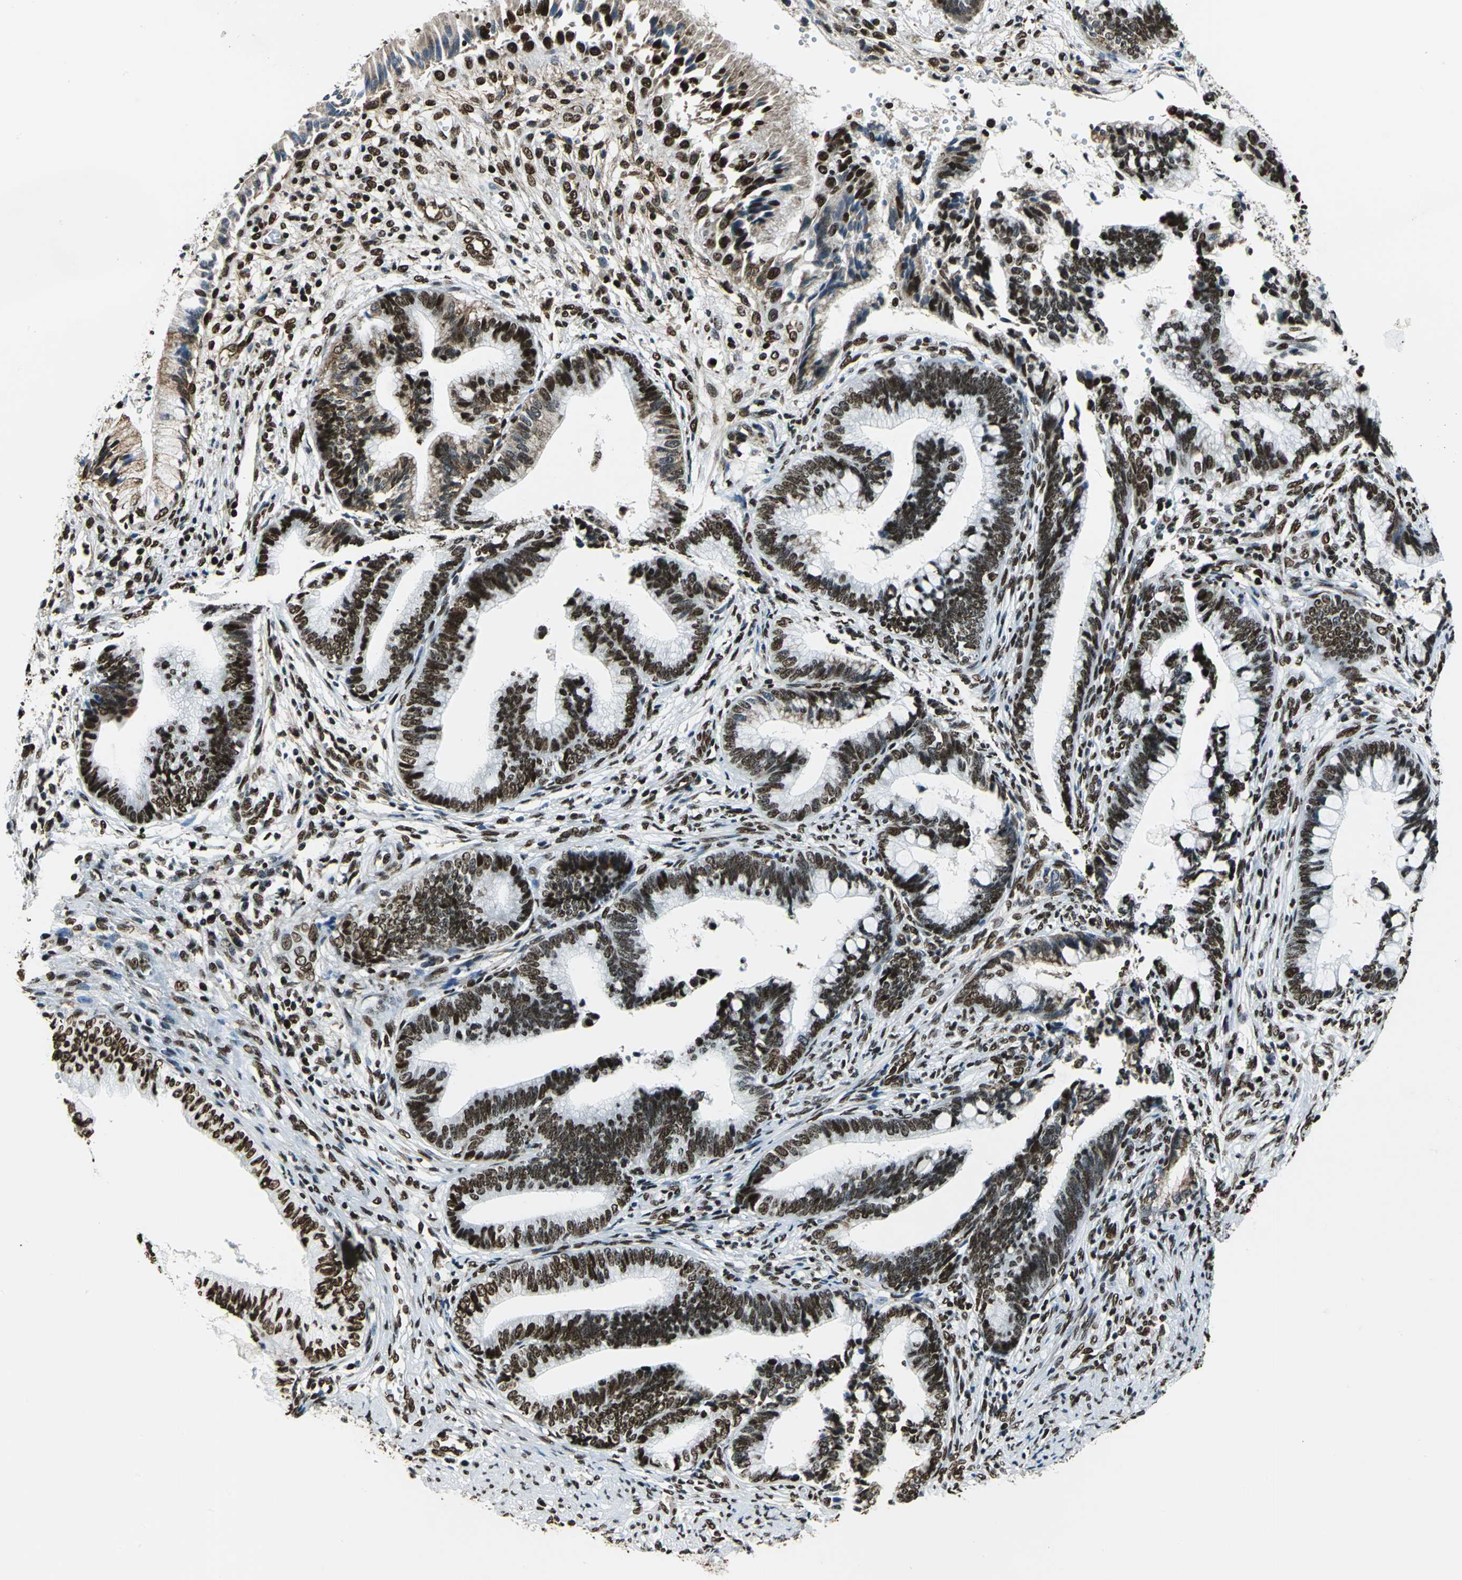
{"staining": {"intensity": "strong", "quantity": ">75%", "location": "nuclear"}, "tissue": "cervical cancer", "cell_type": "Tumor cells", "image_type": "cancer", "snomed": [{"axis": "morphology", "description": "Adenocarcinoma, NOS"}, {"axis": "topography", "description": "Cervix"}], "caption": "Immunohistochemistry (DAB) staining of human cervical adenocarcinoma shows strong nuclear protein positivity in about >75% of tumor cells. Using DAB (3,3'-diaminobenzidine) (brown) and hematoxylin (blue) stains, captured at high magnification using brightfield microscopy.", "gene": "APEX1", "patient": {"sex": "female", "age": 36}}